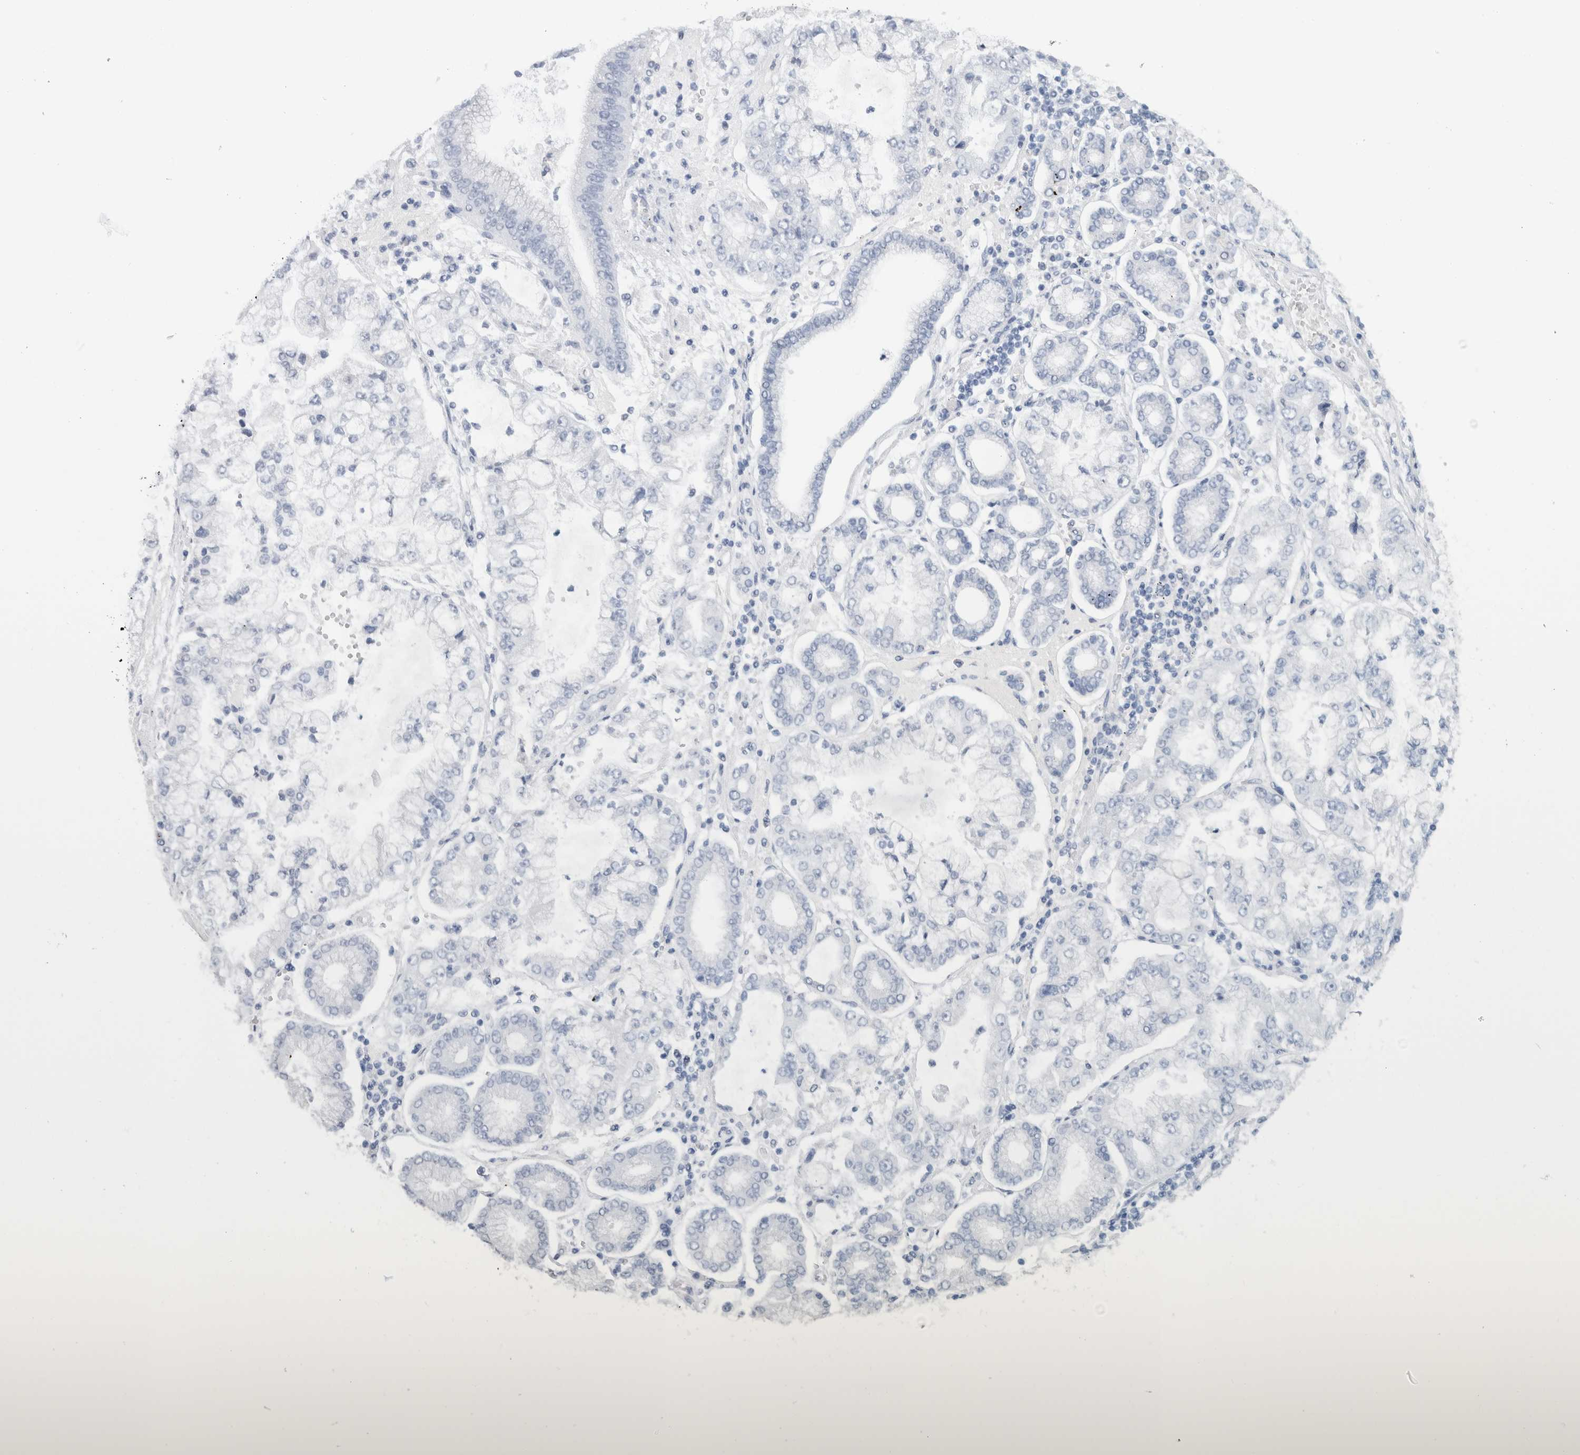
{"staining": {"intensity": "negative", "quantity": "none", "location": "none"}, "tissue": "stomach cancer", "cell_type": "Tumor cells", "image_type": "cancer", "snomed": [{"axis": "morphology", "description": "Adenocarcinoma, NOS"}, {"axis": "topography", "description": "Stomach"}], "caption": "DAB (3,3'-diaminobenzidine) immunohistochemical staining of stomach adenocarcinoma demonstrates no significant staining in tumor cells. (DAB (3,3'-diaminobenzidine) immunohistochemistry (IHC) with hematoxylin counter stain).", "gene": "CNTN1", "patient": {"sex": "male", "age": 76}}